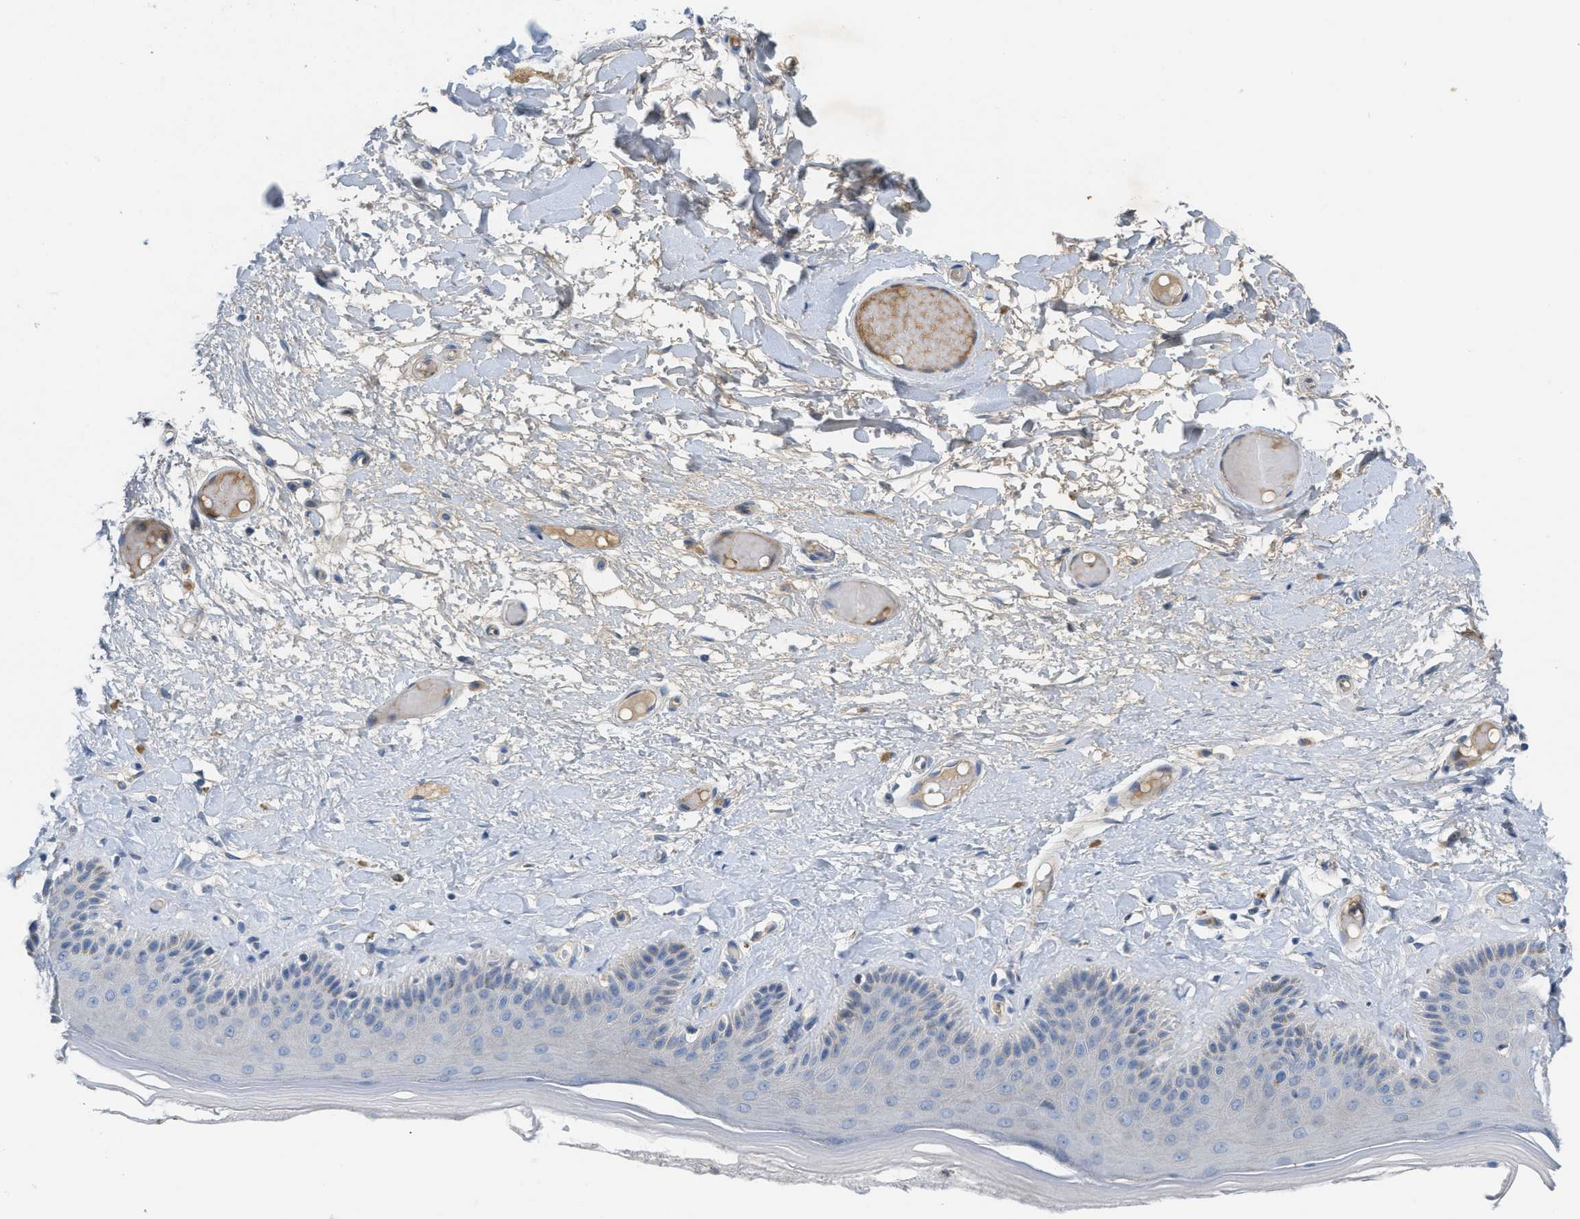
{"staining": {"intensity": "negative", "quantity": "none", "location": "none"}, "tissue": "skin", "cell_type": "Epidermal cells", "image_type": "normal", "snomed": [{"axis": "morphology", "description": "Normal tissue, NOS"}, {"axis": "topography", "description": "Vulva"}], "caption": "This image is of normal skin stained with IHC to label a protein in brown with the nuclei are counter-stained blue. There is no positivity in epidermal cells. (Brightfield microscopy of DAB (3,3'-diaminobenzidine) immunohistochemistry (IHC) at high magnification).", "gene": "CRB3", "patient": {"sex": "female", "age": 73}}